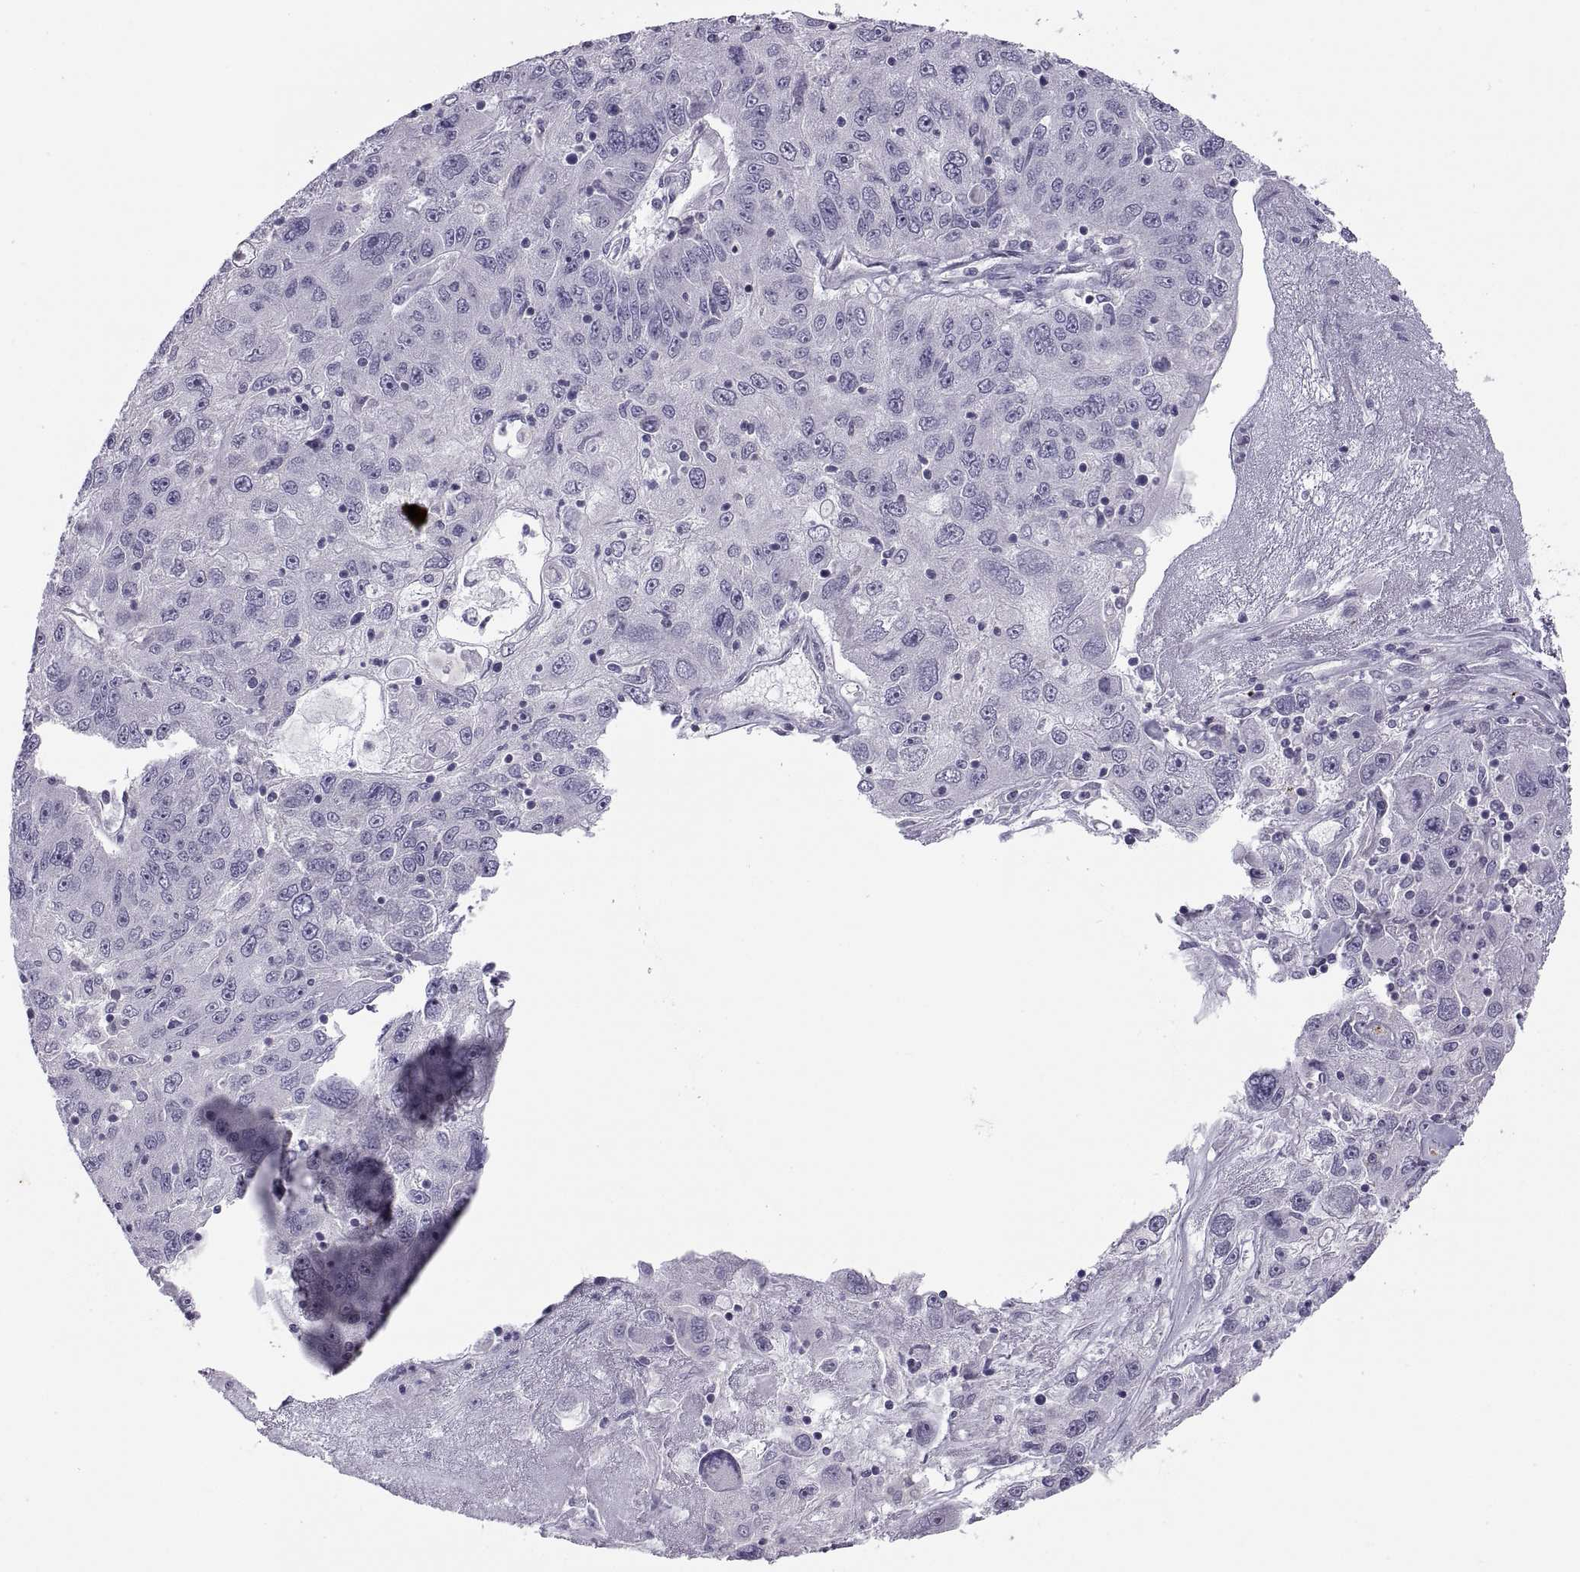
{"staining": {"intensity": "negative", "quantity": "none", "location": "none"}, "tissue": "stomach cancer", "cell_type": "Tumor cells", "image_type": "cancer", "snomed": [{"axis": "morphology", "description": "Adenocarcinoma, NOS"}, {"axis": "topography", "description": "Stomach"}], "caption": "Tumor cells show no significant protein positivity in adenocarcinoma (stomach).", "gene": "TTC21A", "patient": {"sex": "male", "age": 56}}